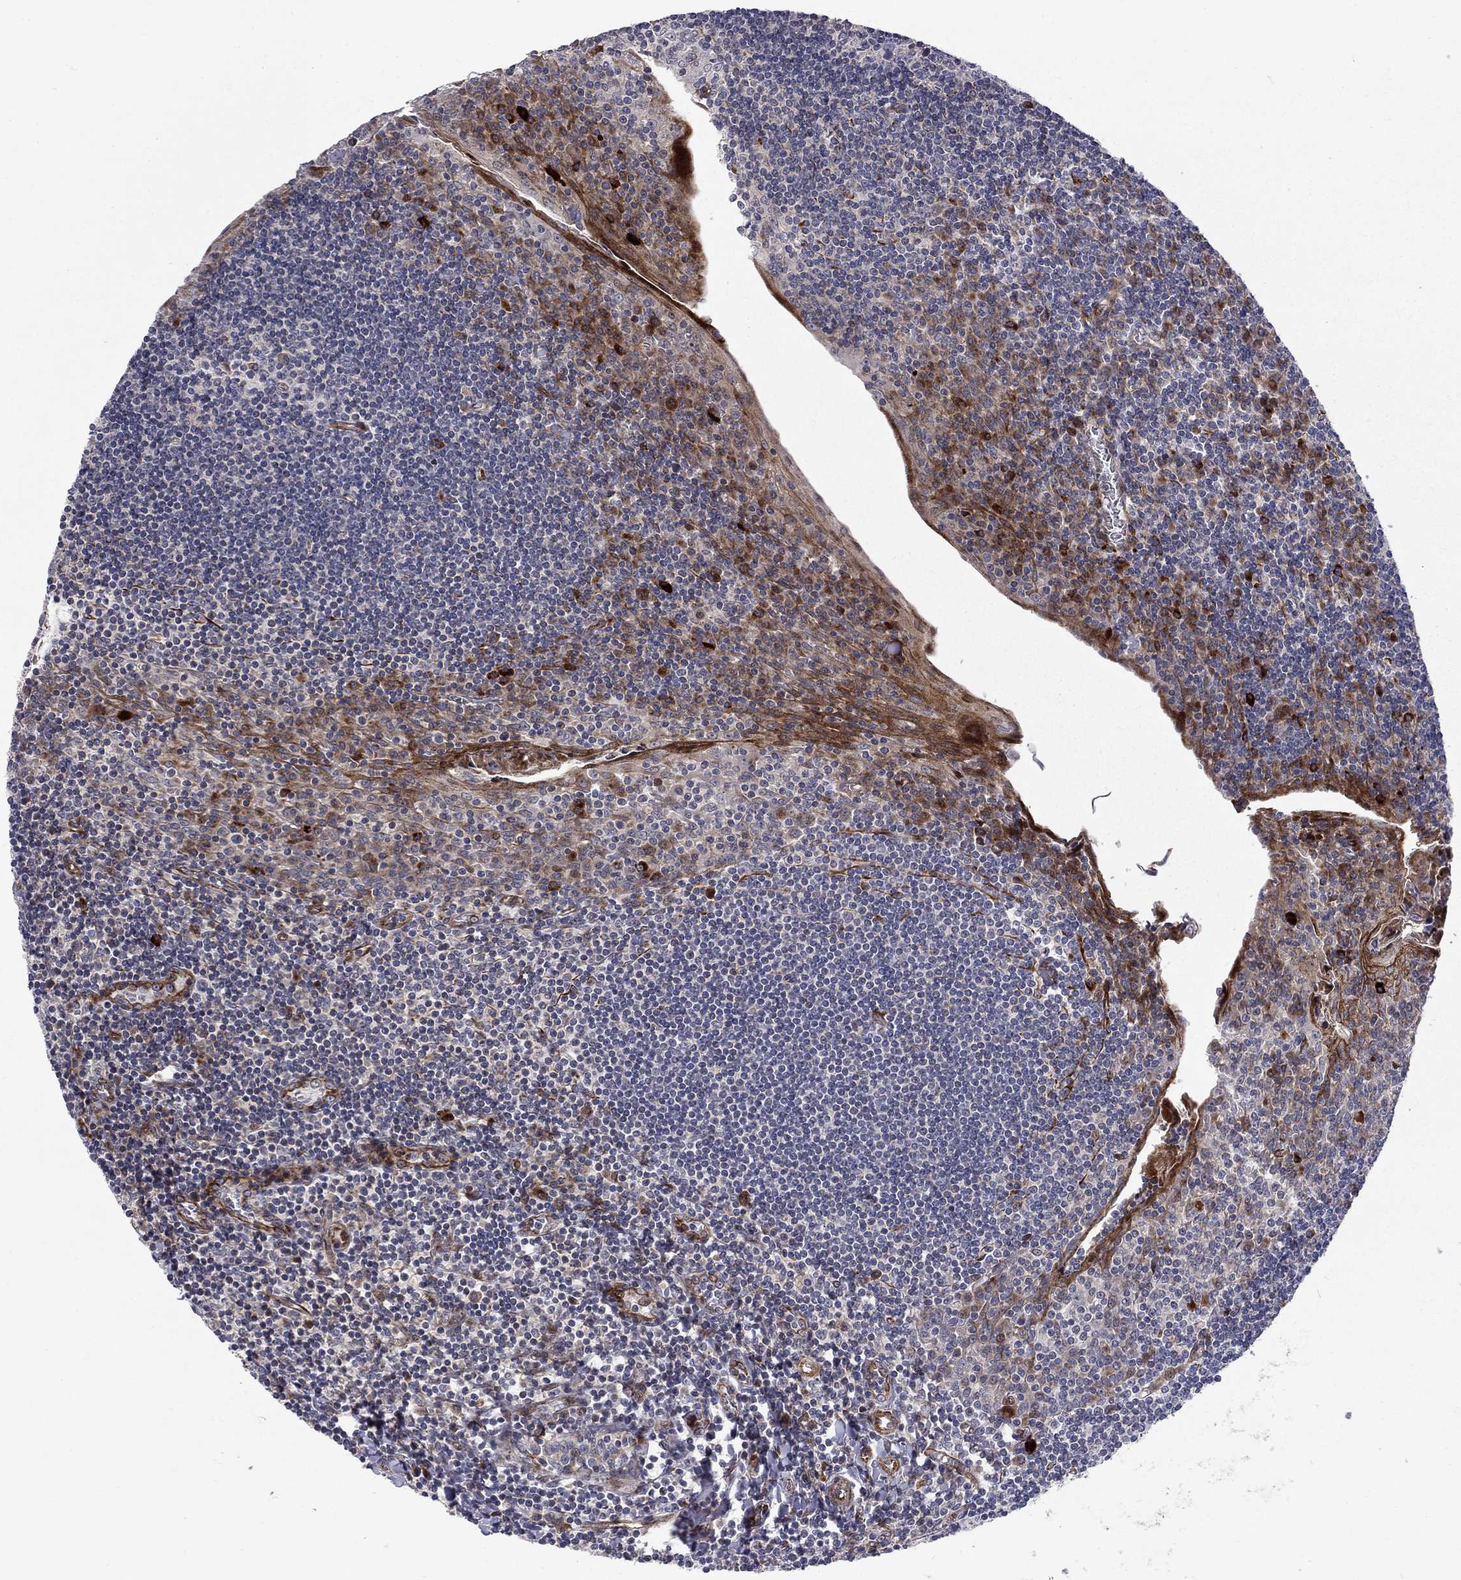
{"staining": {"intensity": "negative", "quantity": "none", "location": "none"}, "tissue": "tonsil", "cell_type": "Germinal center cells", "image_type": "normal", "snomed": [{"axis": "morphology", "description": "Normal tissue, NOS"}, {"axis": "topography", "description": "Tonsil"}], "caption": "DAB (3,3'-diaminobenzidine) immunohistochemical staining of normal tonsil shows no significant positivity in germinal center cells. The staining was performed using DAB (3,3'-diaminobenzidine) to visualize the protein expression in brown, while the nuclei were stained in blue with hematoxylin (Magnification: 20x).", "gene": "MIOS", "patient": {"sex": "female", "age": 12}}